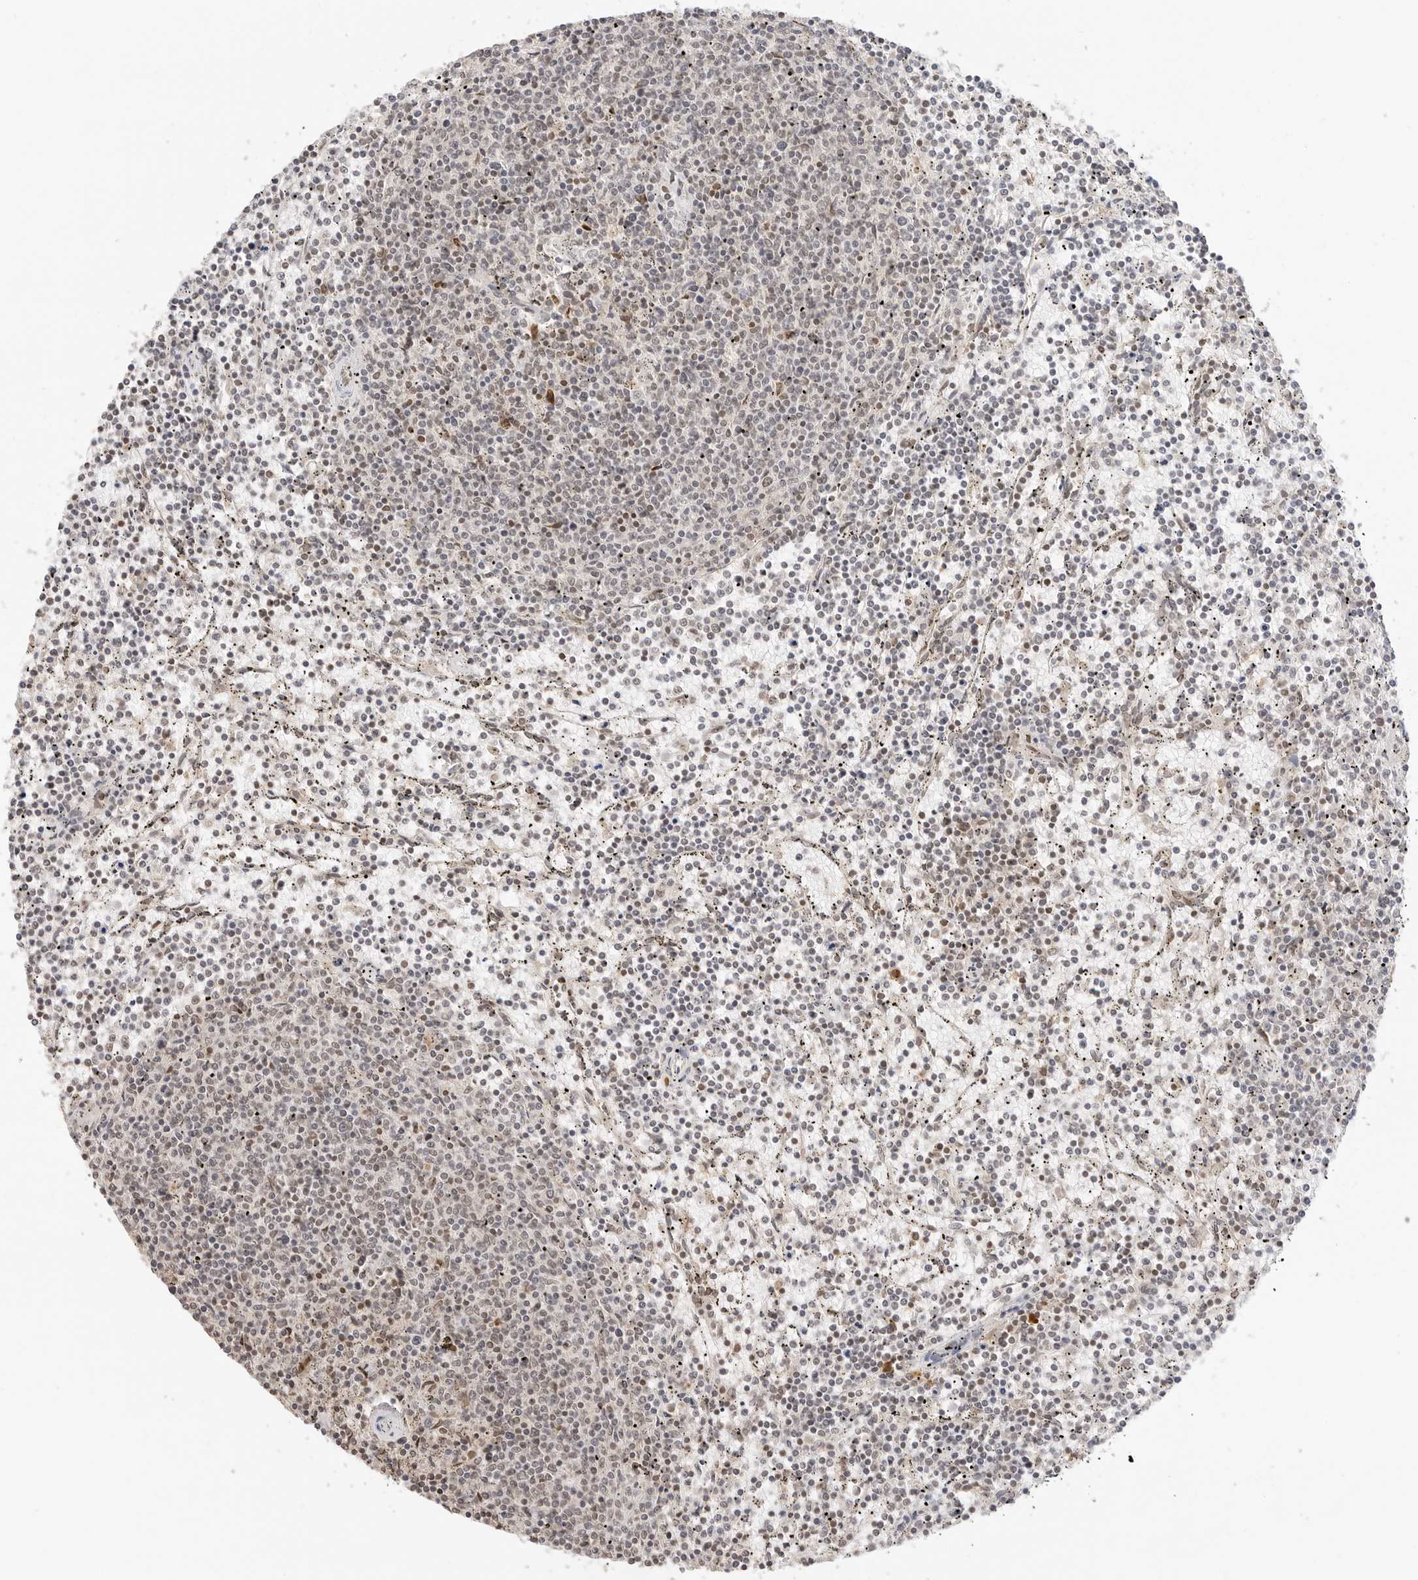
{"staining": {"intensity": "negative", "quantity": "none", "location": "none"}, "tissue": "lymphoma", "cell_type": "Tumor cells", "image_type": "cancer", "snomed": [{"axis": "morphology", "description": "Malignant lymphoma, non-Hodgkin's type, Low grade"}, {"axis": "topography", "description": "Spleen"}], "caption": "The histopathology image reveals no staining of tumor cells in lymphoma. (DAB (3,3'-diaminobenzidine) IHC visualized using brightfield microscopy, high magnification).", "gene": "POLH", "patient": {"sex": "female", "age": 50}}